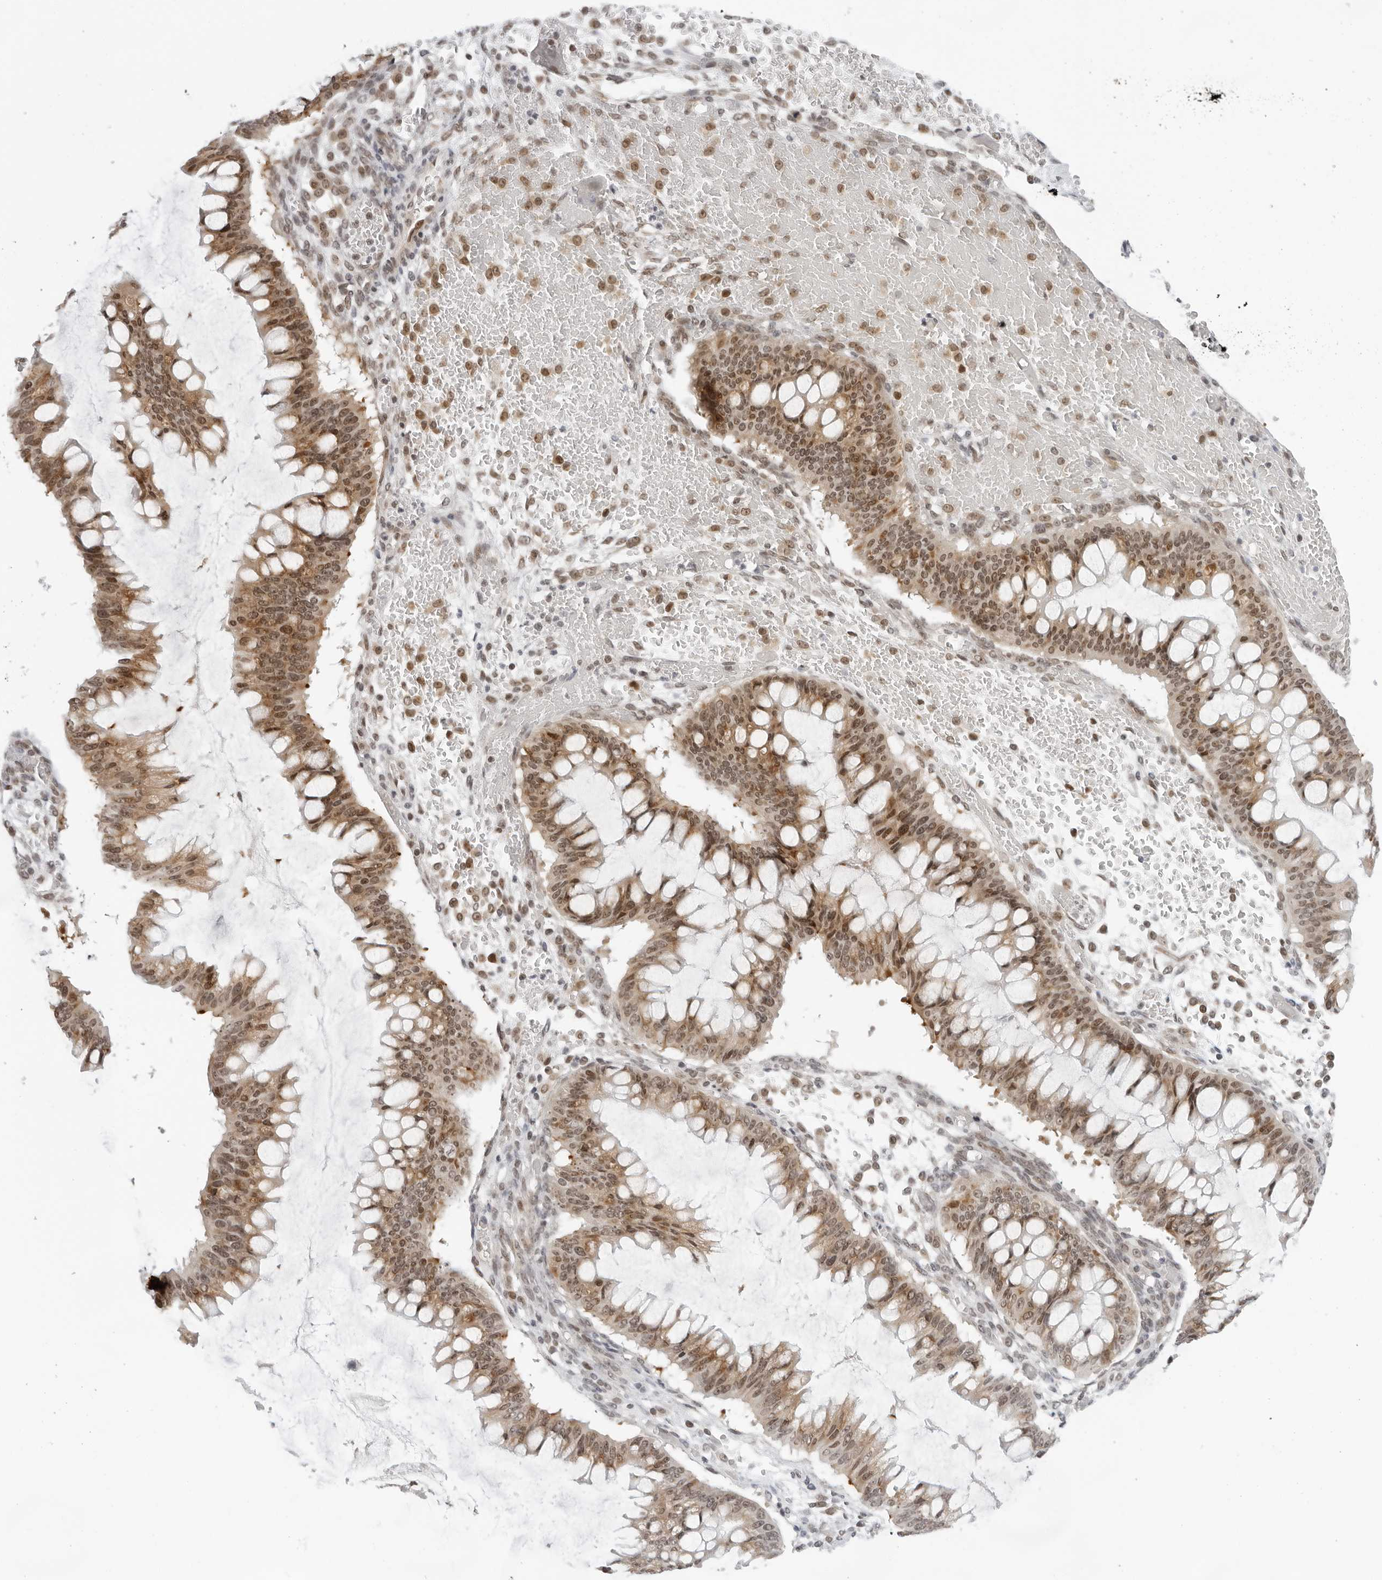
{"staining": {"intensity": "moderate", "quantity": "25%-75%", "location": "nuclear"}, "tissue": "ovarian cancer", "cell_type": "Tumor cells", "image_type": "cancer", "snomed": [{"axis": "morphology", "description": "Cystadenocarcinoma, mucinous, NOS"}, {"axis": "topography", "description": "Ovary"}], "caption": "An image of human ovarian cancer stained for a protein reveals moderate nuclear brown staining in tumor cells.", "gene": "TOX4", "patient": {"sex": "female", "age": 73}}